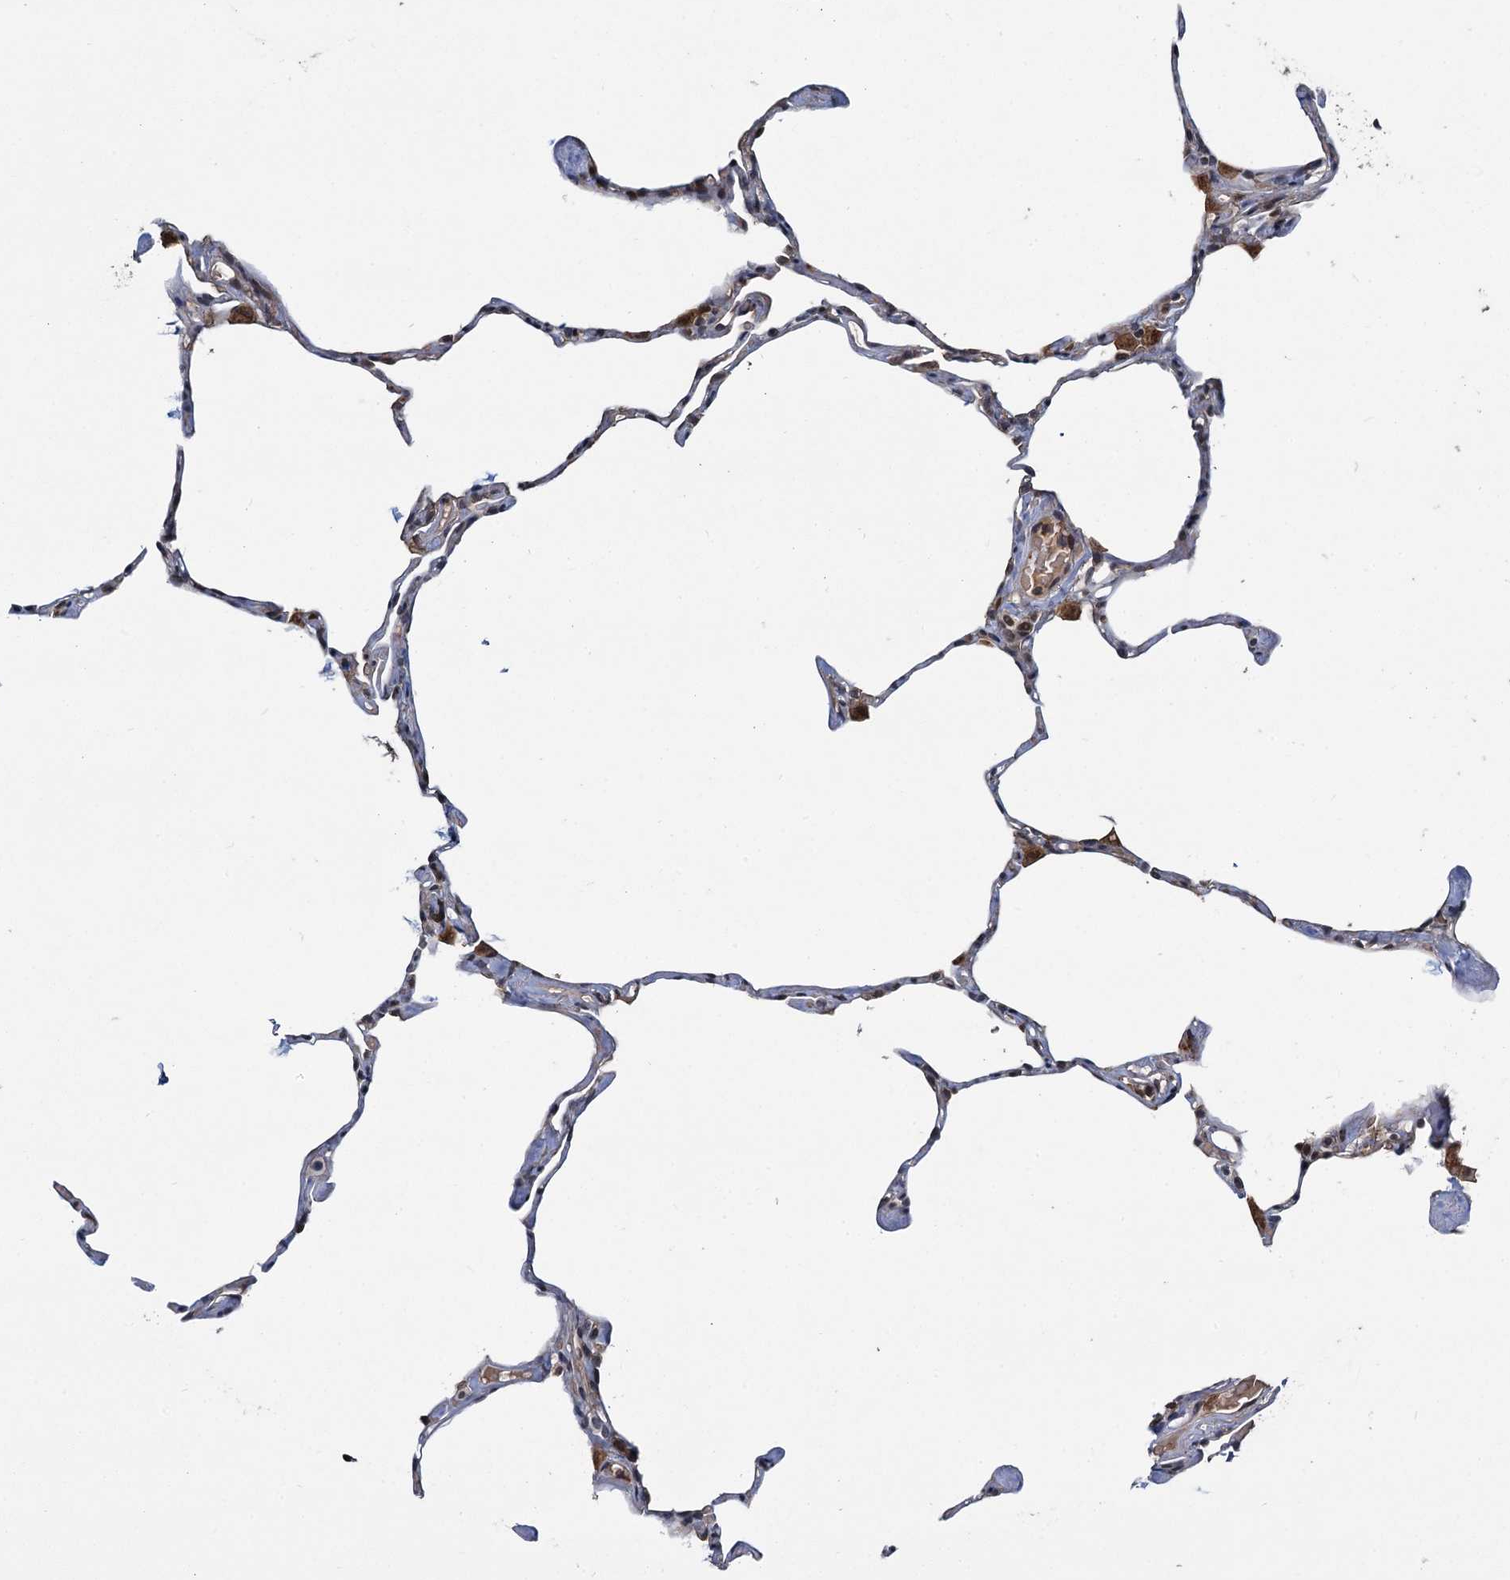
{"staining": {"intensity": "negative", "quantity": "none", "location": "none"}, "tissue": "lung", "cell_type": "Alveolar cells", "image_type": "normal", "snomed": [{"axis": "morphology", "description": "Normal tissue, NOS"}, {"axis": "topography", "description": "Lung"}], "caption": "The micrograph displays no staining of alveolar cells in unremarkable lung. The staining was performed using DAB to visualize the protein expression in brown, while the nuclei were stained in blue with hematoxylin (Magnification: 20x).", "gene": "FANCI", "patient": {"sex": "male", "age": 65}}